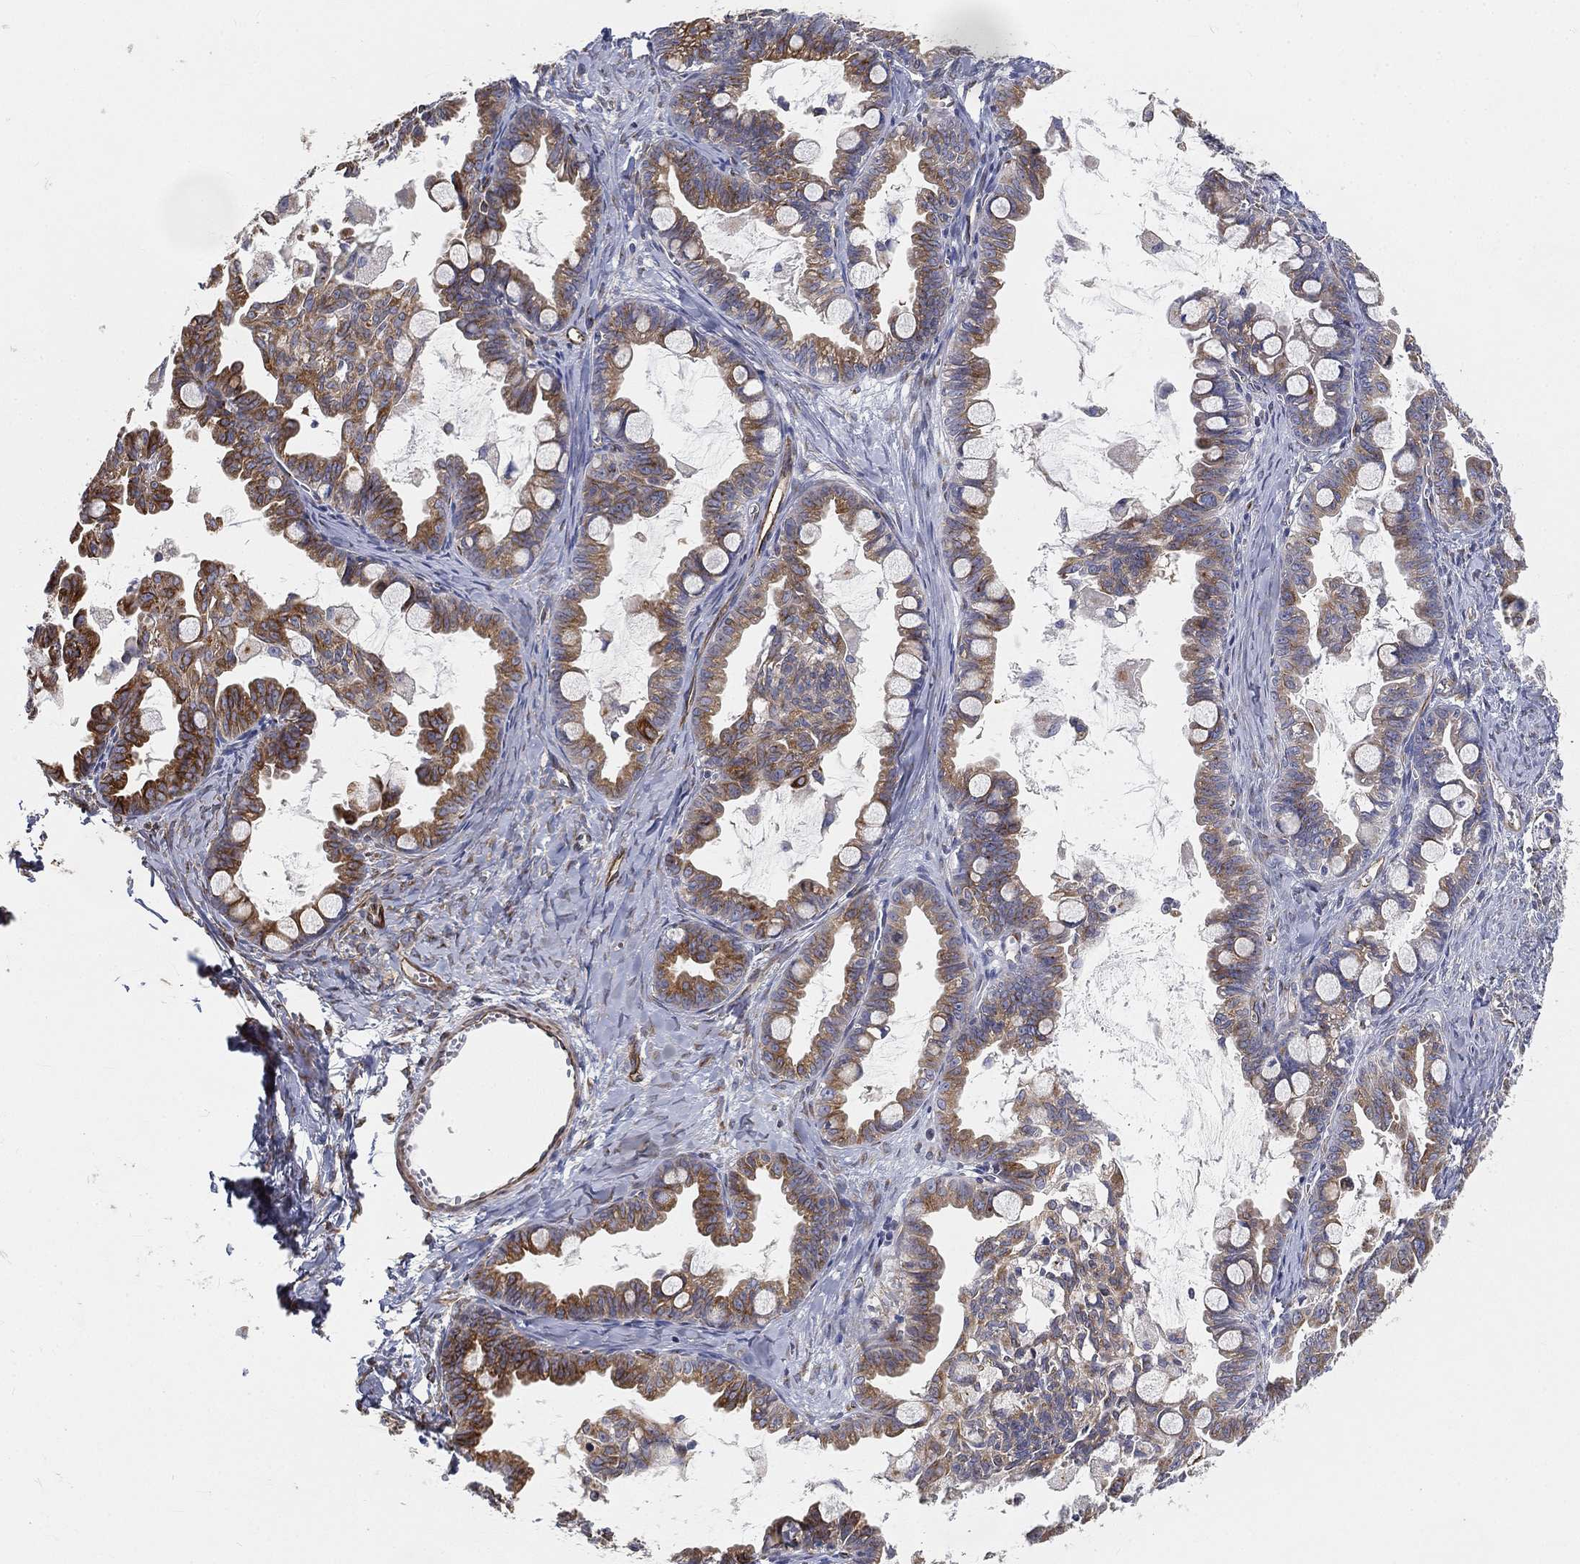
{"staining": {"intensity": "strong", "quantity": "25%-75%", "location": "cytoplasmic/membranous"}, "tissue": "ovarian cancer", "cell_type": "Tumor cells", "image_type": "cancer", "snomed": [{"axis": "morphology", "description": "Cystadenocarcinoma, mucinous, NOS"}, {"axis": "topography", "description": "Ovary"}], "caption": "Strong cytoplasmic/membranous positivity is present in approximately 25%-75% of tumor cells in ovarian cancer. (Stains: DAB in brown, nuclei in blue, Microscopy: brightfield microscopy at high magnification).", "gene": "TMEM25", "patient": {"sex": "female", "age": 63}}